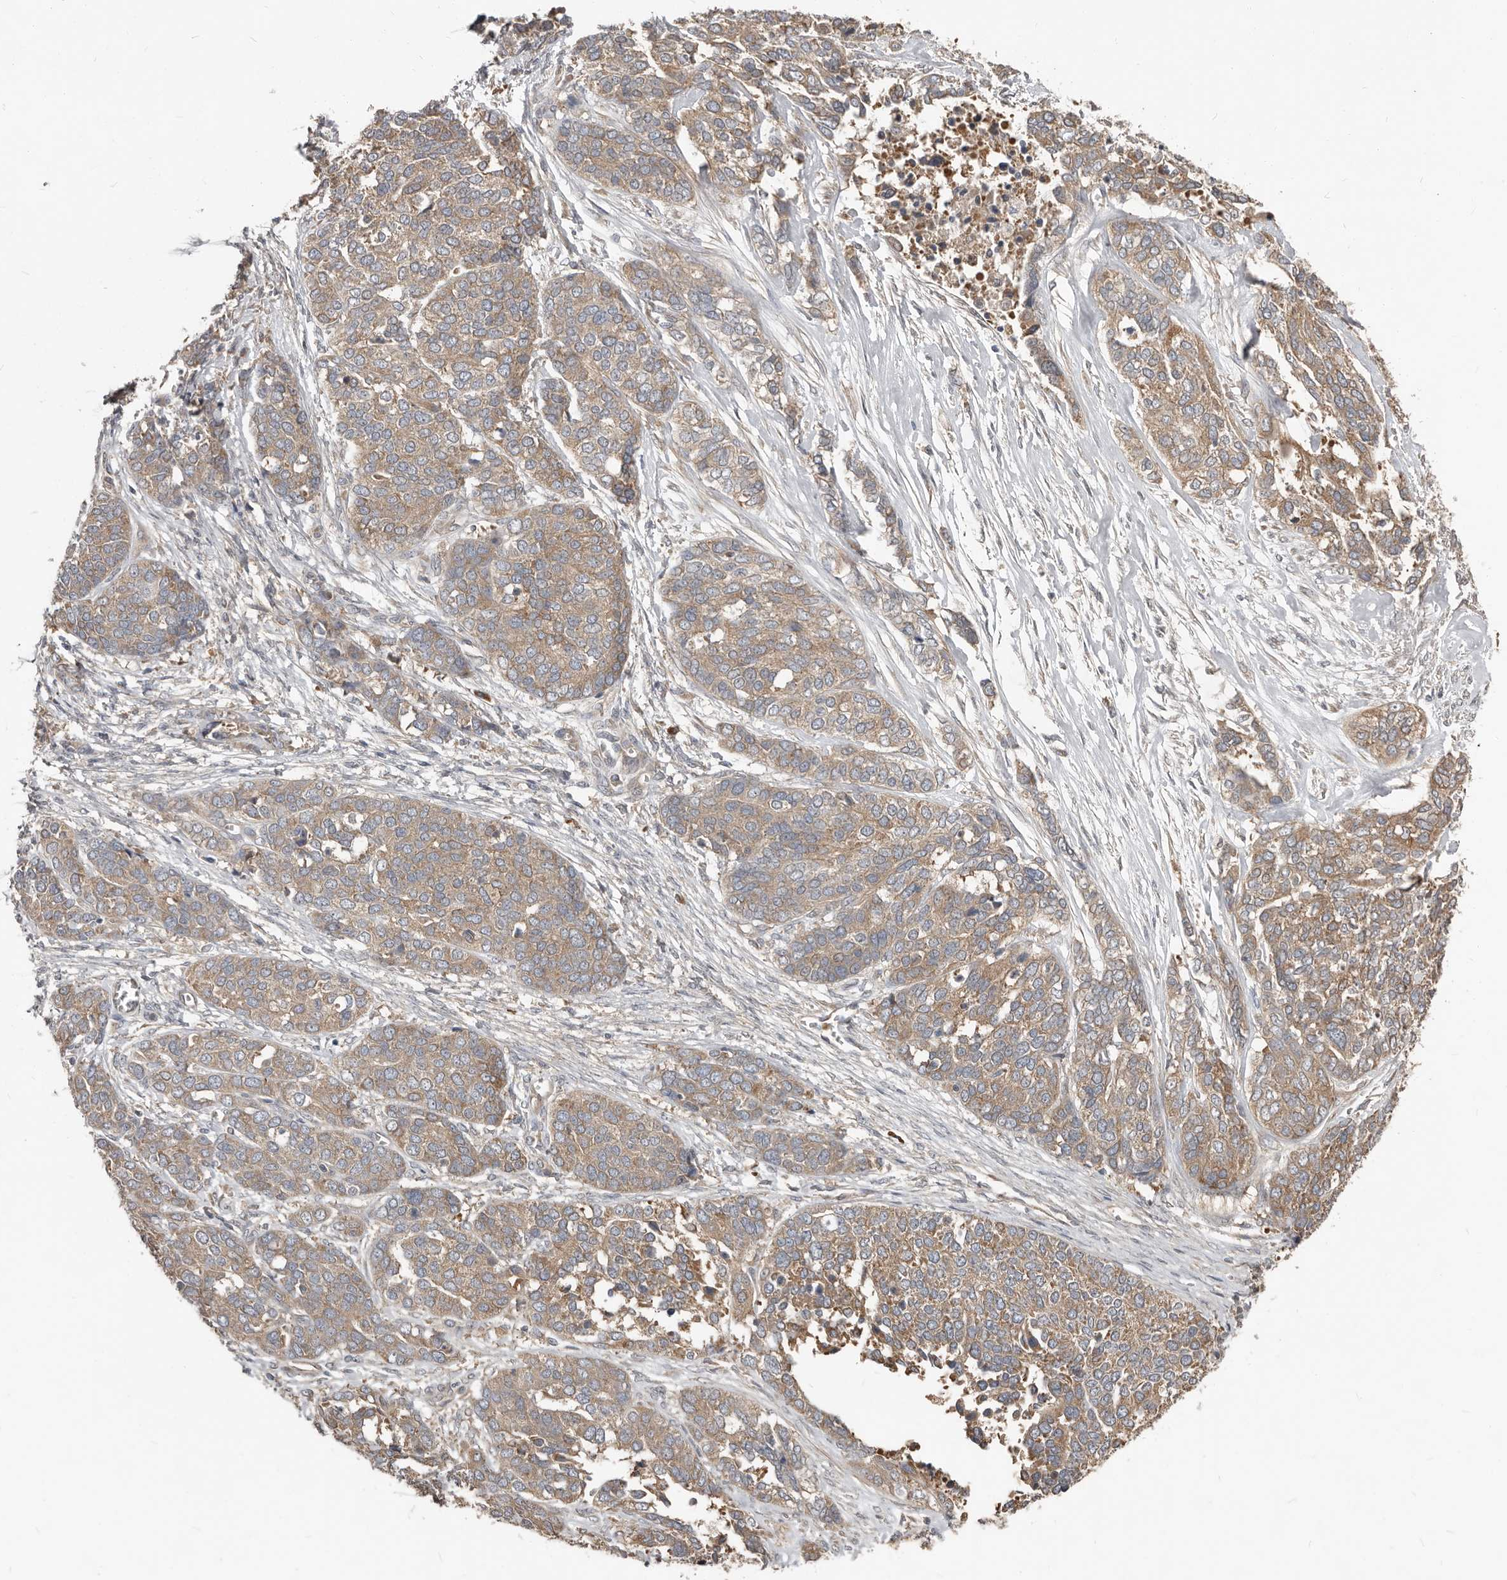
{"staining": {"intensity": "moderate", "quantity": ">75%", "location": "cytoplasmic/membranous"}, "tissue": "ovarian cancer", "cell_type": "Tumor cells", "image_type": "cancer", "snomed": [{"axis": "morphology", "description": "Cystadenocarcinoma, serous, NOS"}, {"axis": "topography", "description": "Ovary"}], "caption": "Tumor cells display moderate cytoplasmic/membranous positivity in about >75% of cells in ovarian cancer (serous cystadenocarcinoma).", "gene": "AKNAD1", "patient": {"sex": "female", "age": 44}}